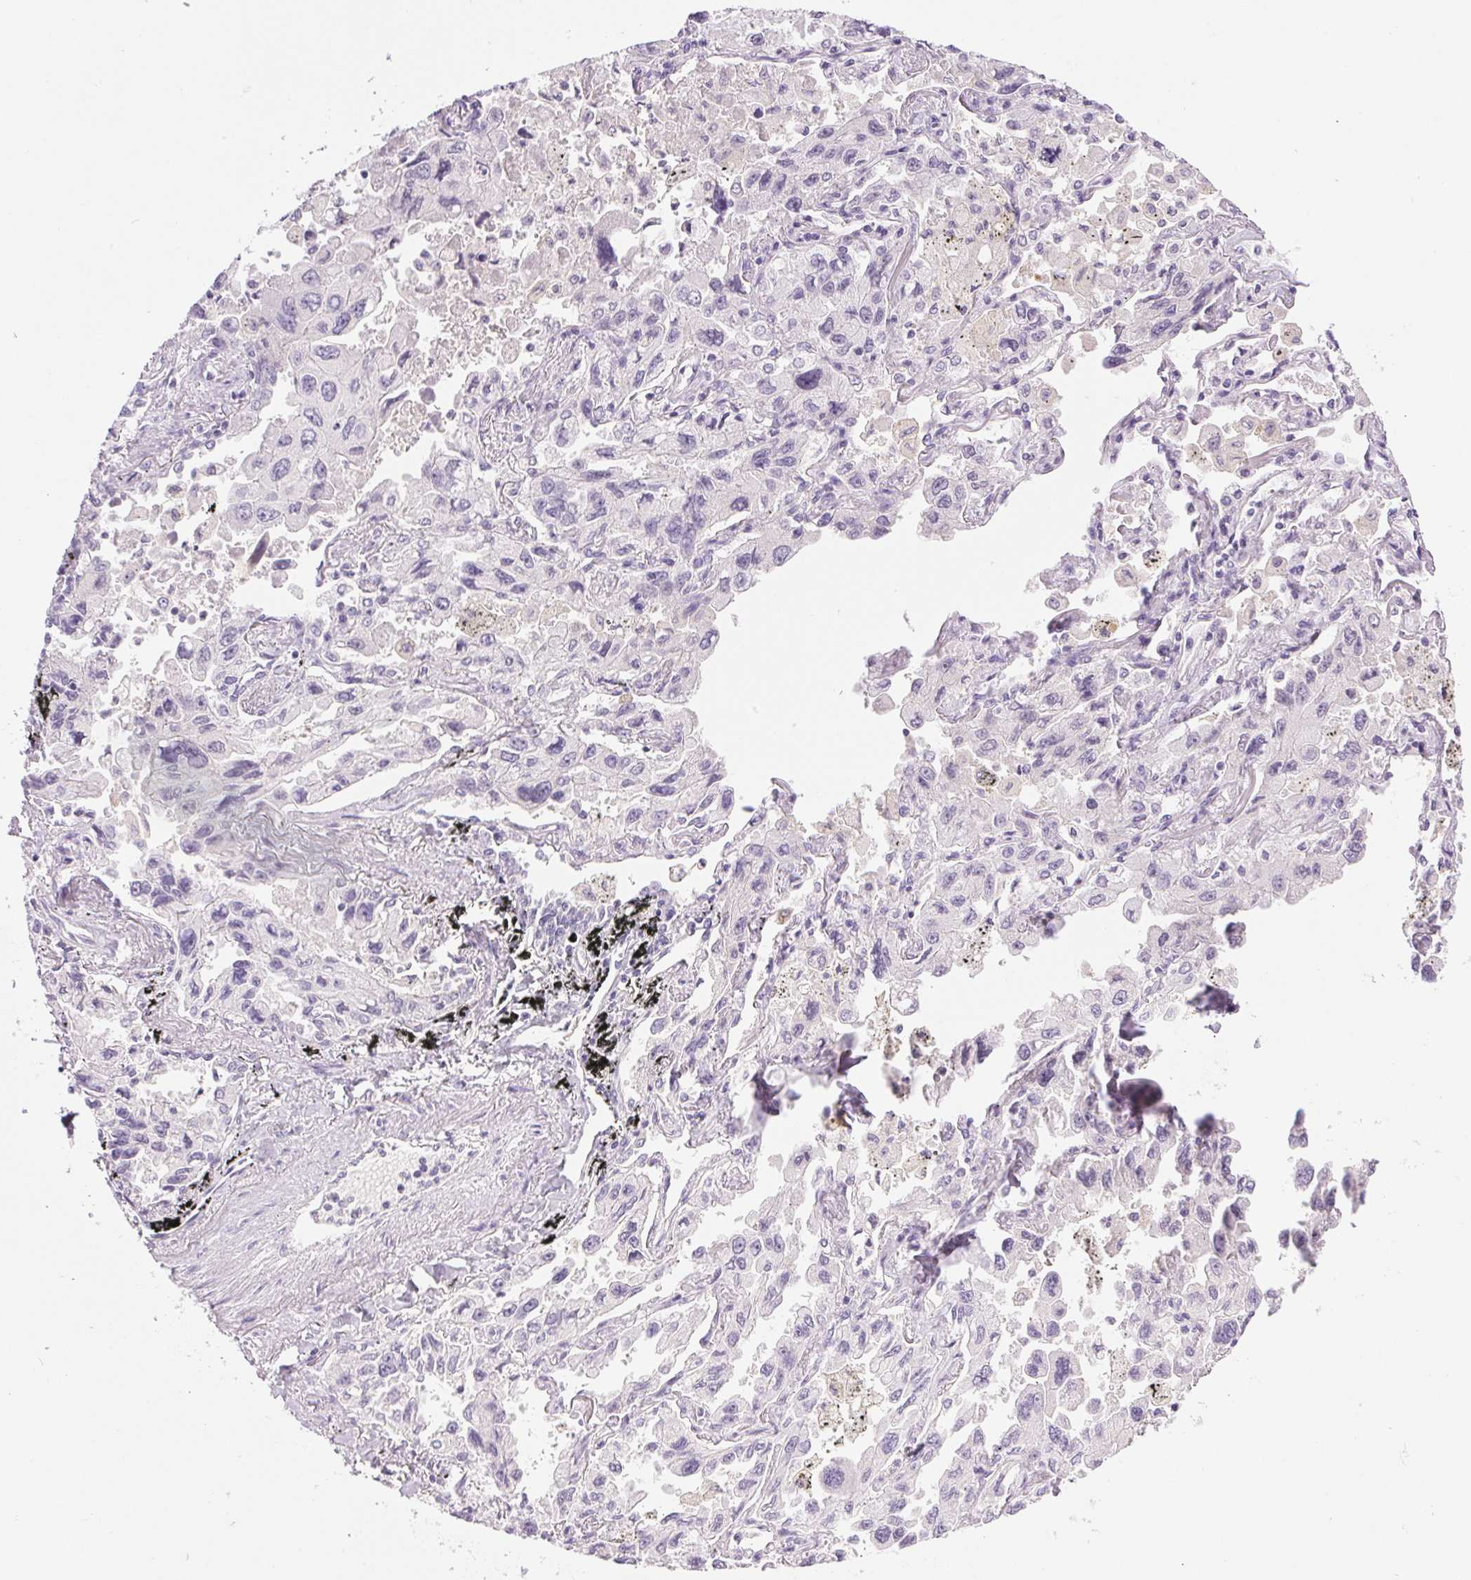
{"staining": {"intensity": "negative", "quantity": "none", "location": "none"}, "tissue": "lung cancer", "cell_type": "Tumor cells", "image_type": "cancer", "snomed": [{"axis": "morphology", "description": "Adenocarcinoma, NOS"}, {"axis": "topography", "description": "Lung"}], "caption": "Lung cancer (adenocarcinoma) was stained to show a protein in brown. There is no significant staining in tumor cells.", "gene": "IFIT1B", "patient": {"sex": "male", "age": 64}}